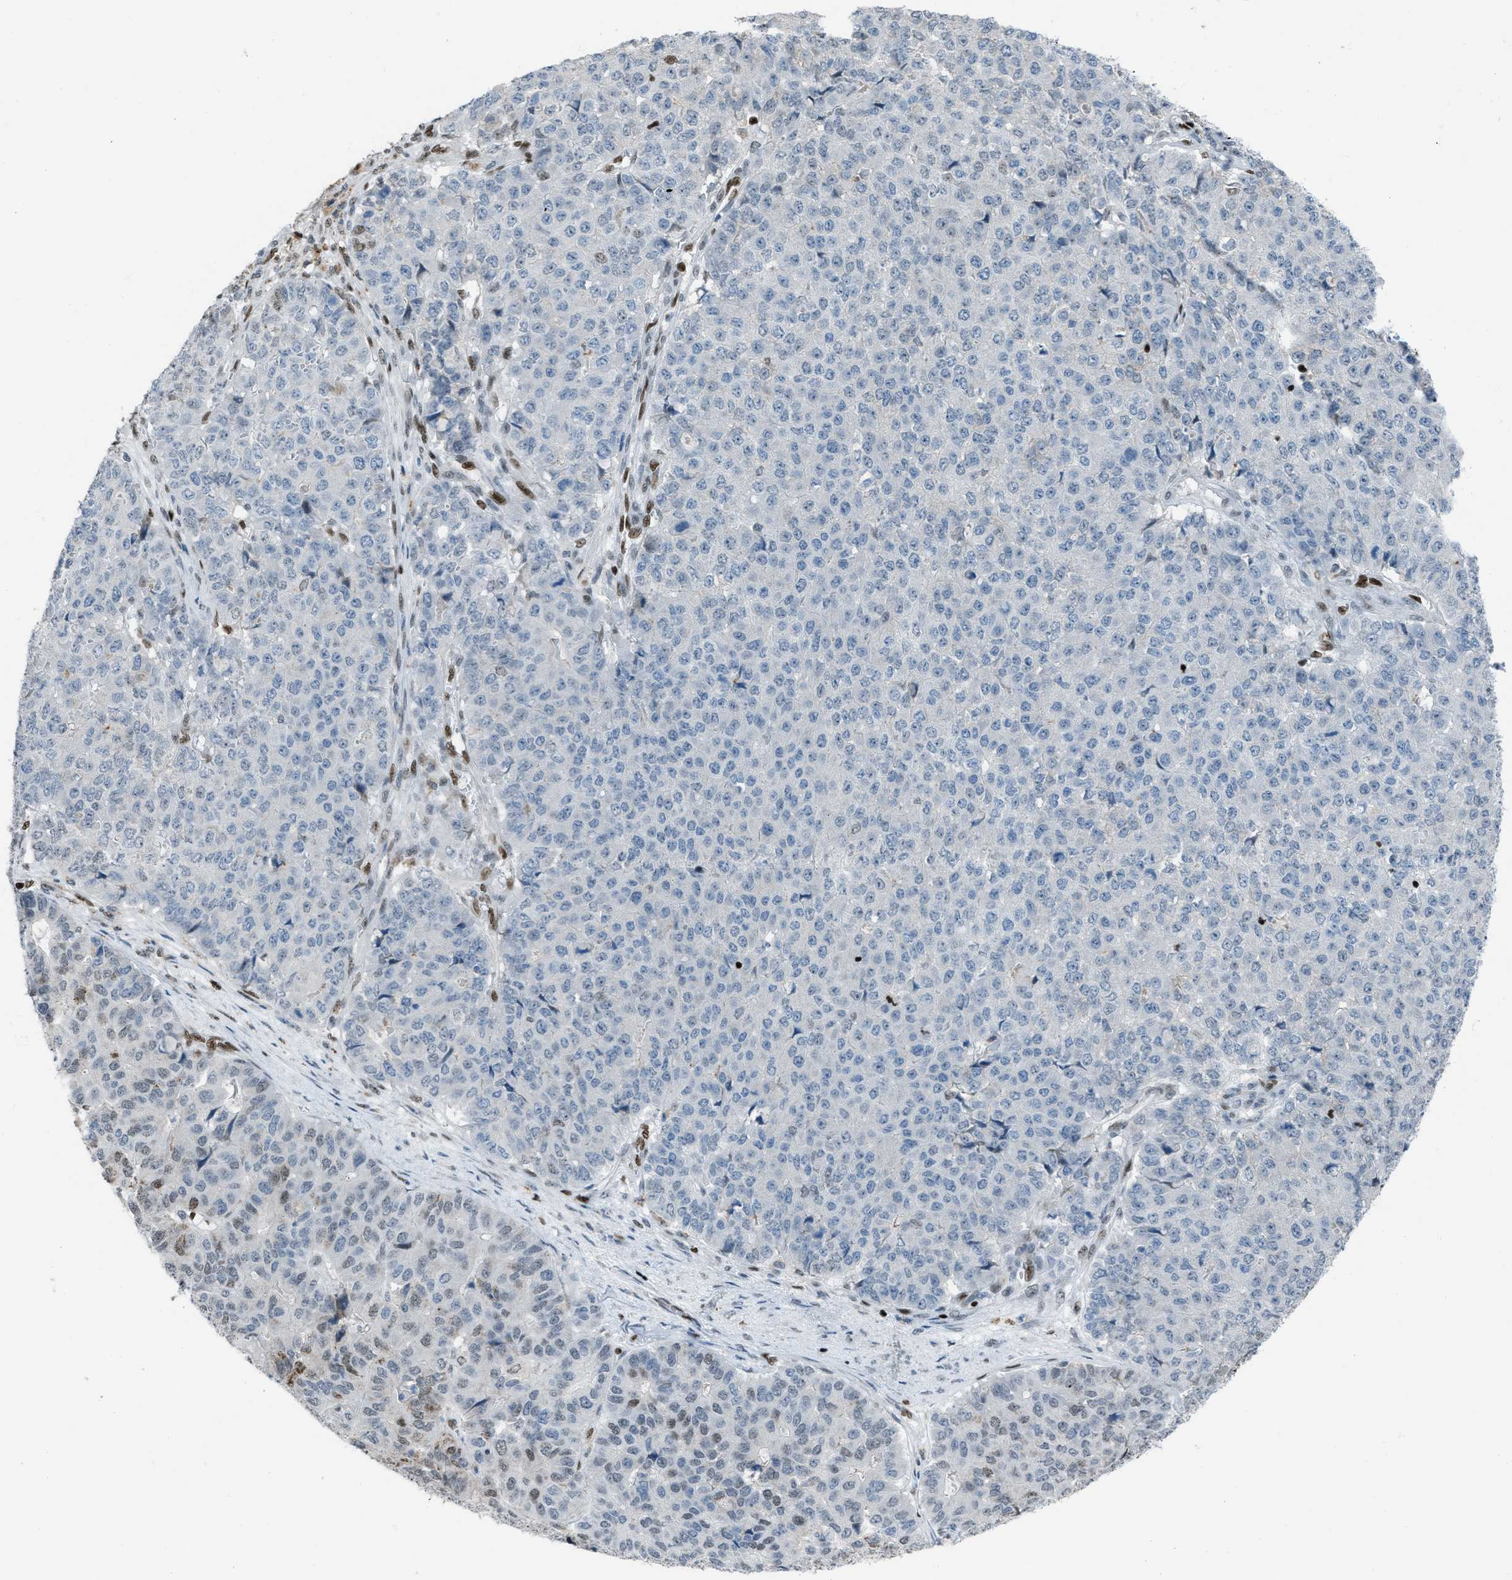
{"staining": {"intensity": "strong", "quantity": "<25%", "location": "nuclear"}, "tissue": "pancreatic cancer", "cell_type": "Tumor cells", "image_type": "cancer", "snomed": [{"axis": "morphology", "description": "Adenocarcinoma, NOS"}, {"axis": "topography", "description": "Pancreas"}], "caption": "Protein staining of pancreatic adenocarcinoma tissue shows strong nuclear staining in about <25% of tumor cells.", "gene": "SLFN5", "patient": {"sex": "male", "age": 50}}